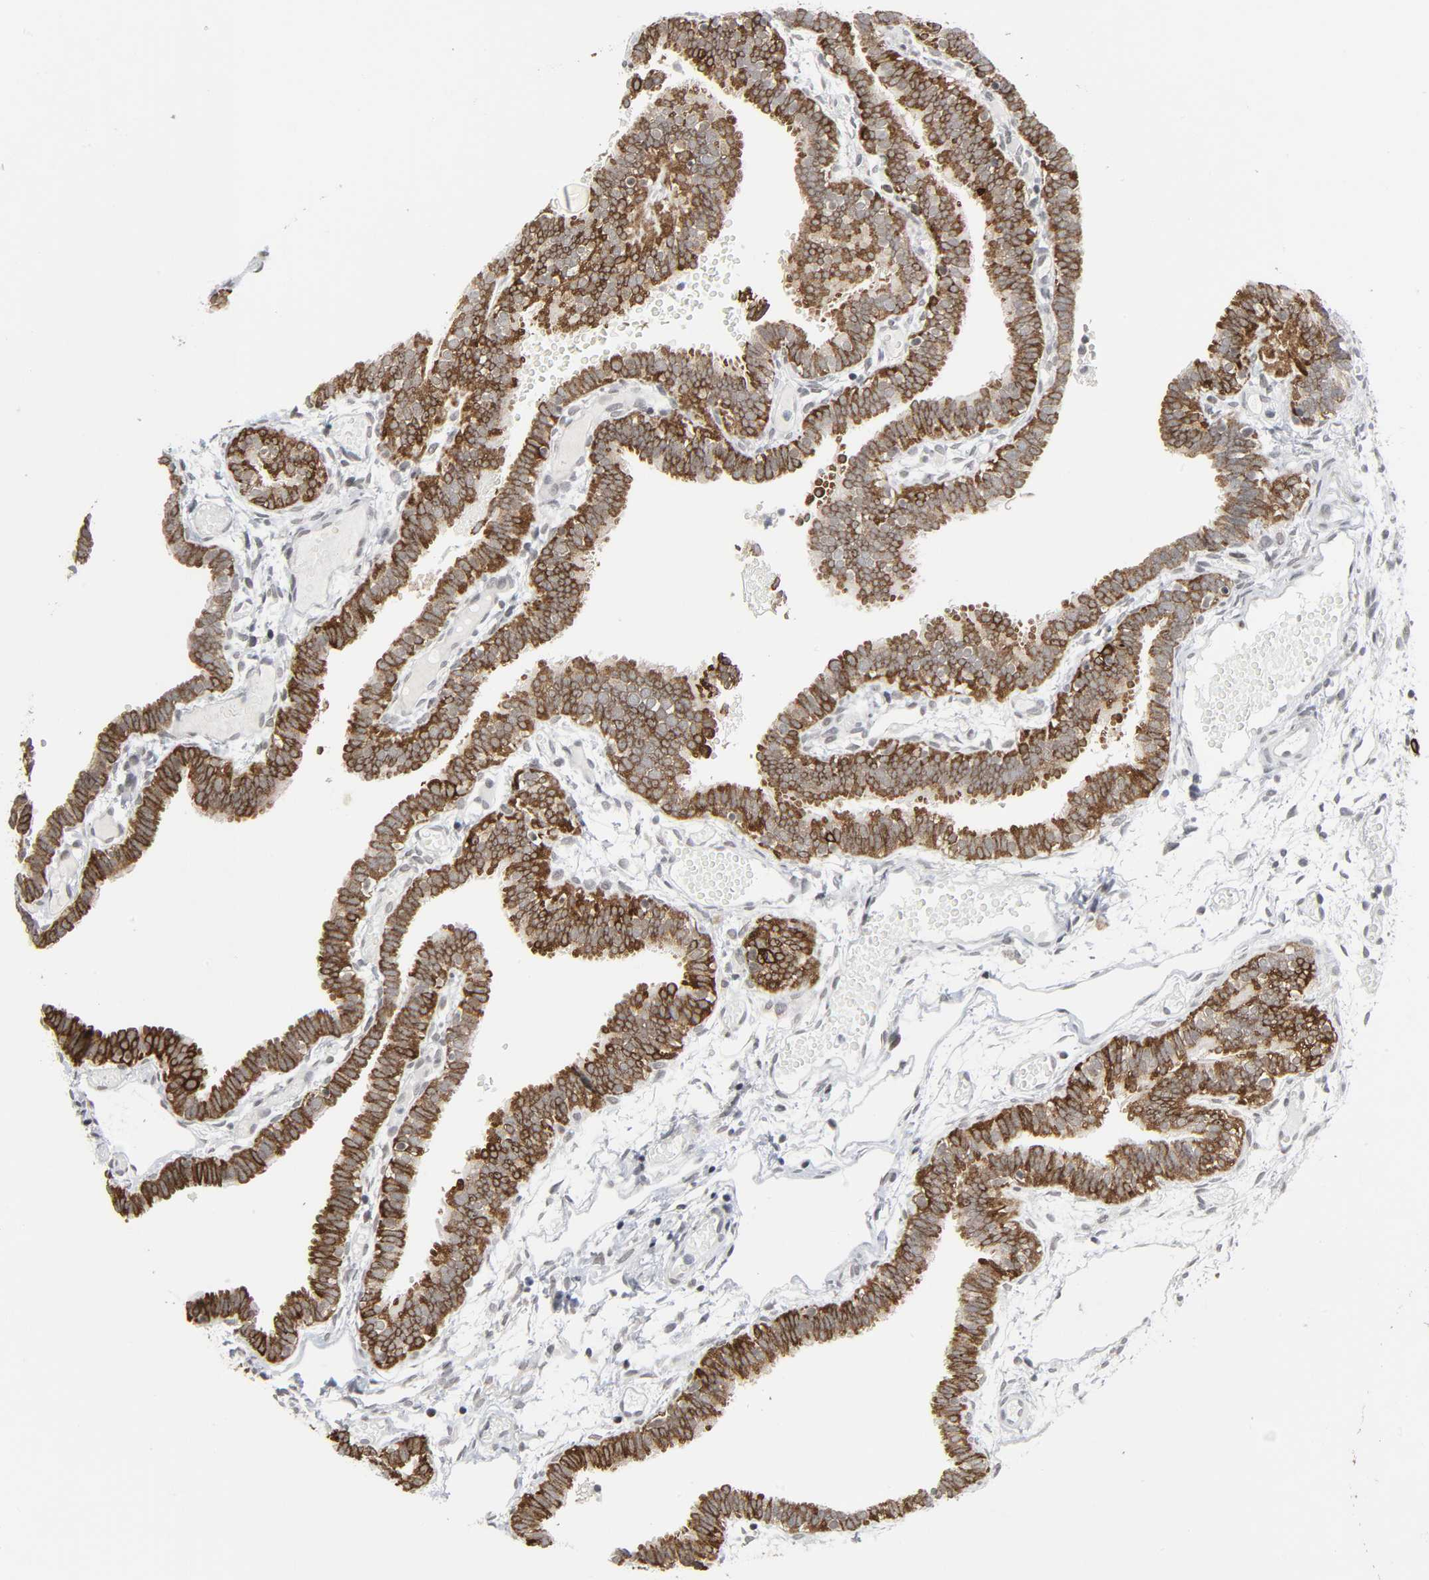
{"staining": {"intensity": "strong", "quantity": ">75%", "location": "cytoplasmic/membranous"}, "tissue": "fallopian tube", "cell_type": "Glandular cells", "image_type": "normal", "snomed": [{"axis": "morphology", "description": "Normal tissue, NOS"}, {"axis": "topography", "description": "Fallopian tube"}], "caption": "This is a histology image of immunohistochemistry staining of unremarkable fallopian tube, which shows strong positivity in the cytoplasmic/membranous of glandular cells.", "gene": "MUC1", "patient": {"sex": "female", "age": 29}}